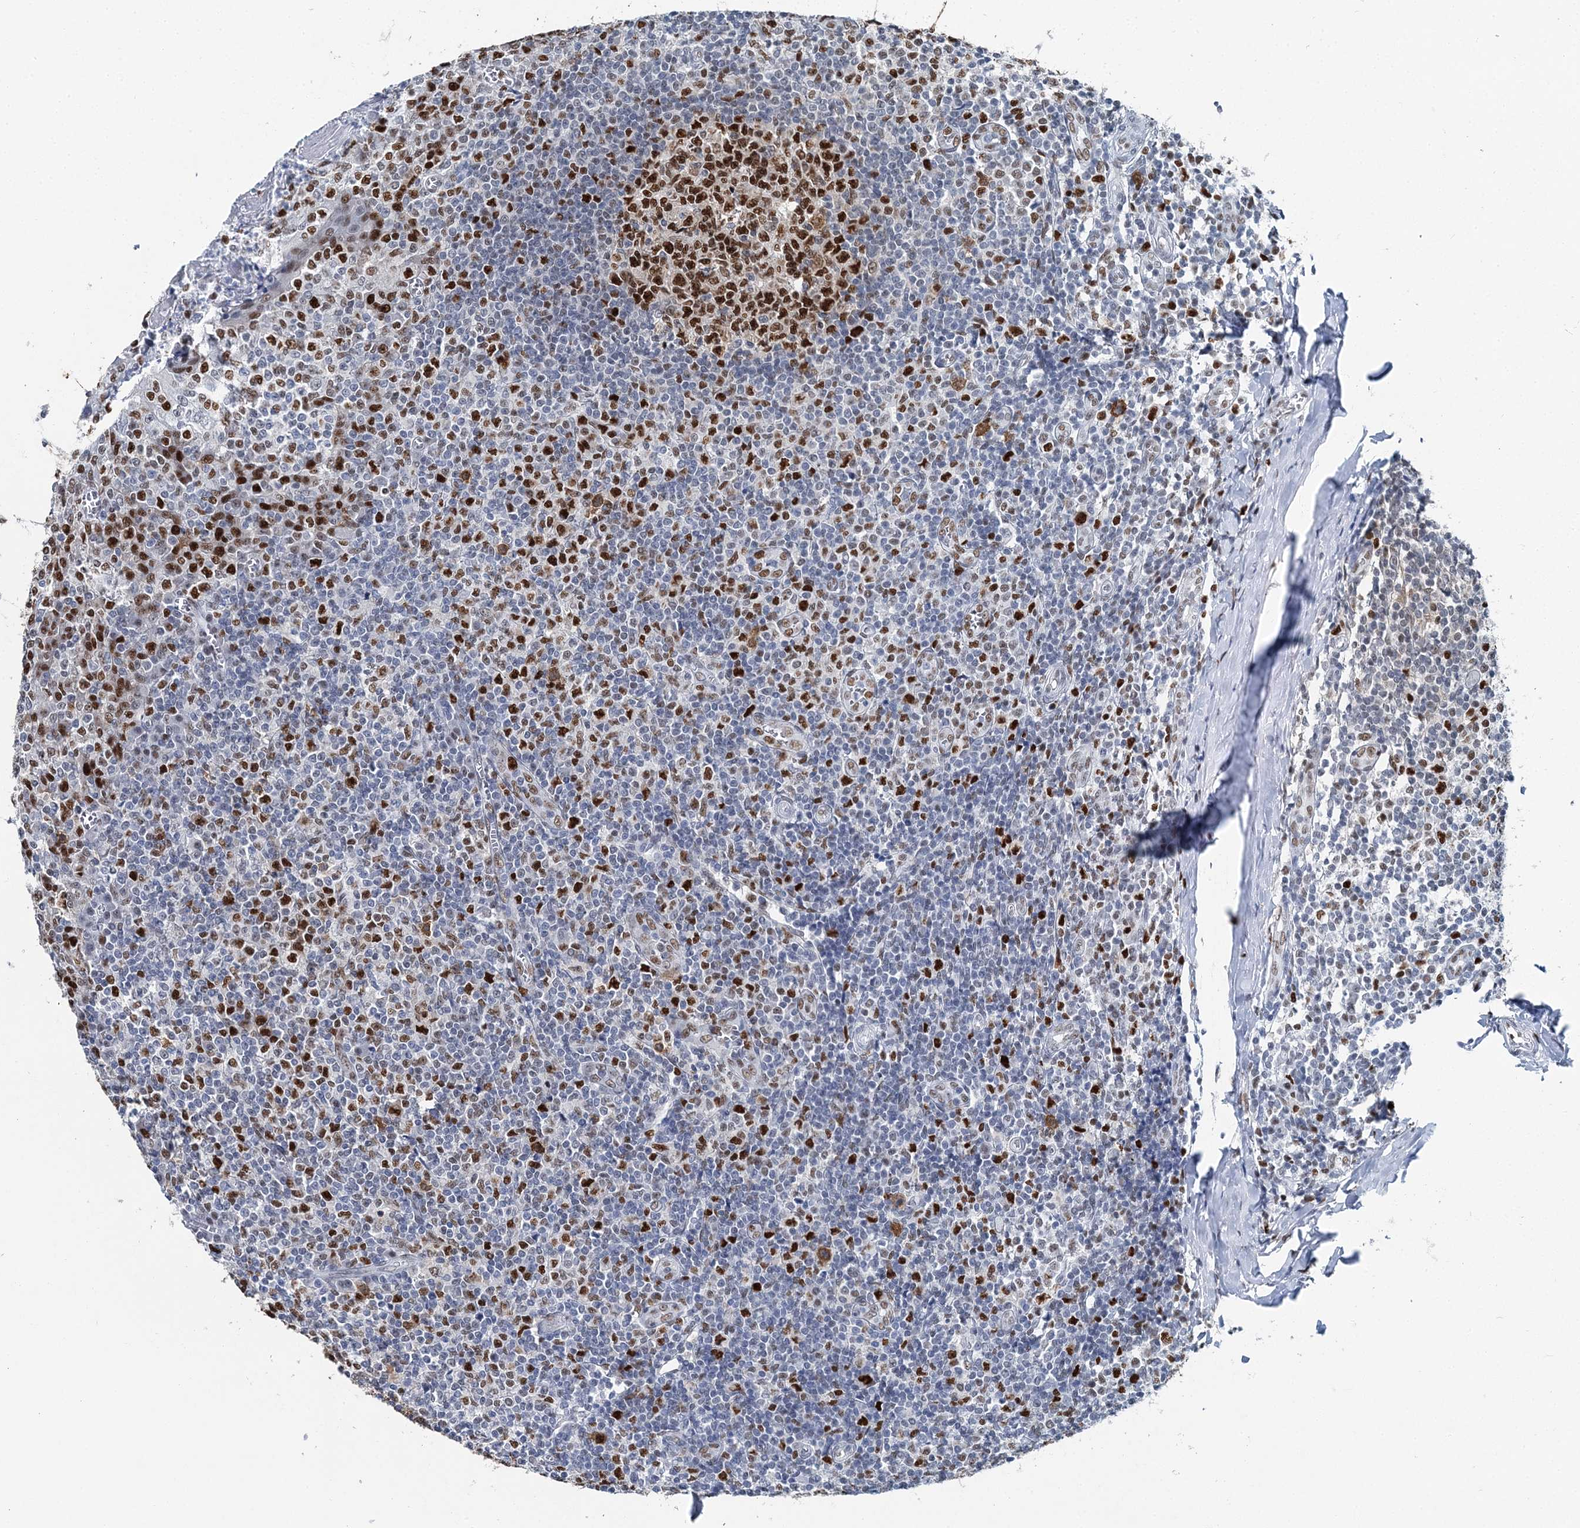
{"staining": {"intensity": "strong", "quantity": ">75%", "location": "nuclear"}, "tissue": "tonsil", "cell_type": "Germinal center cells", "image_type": "normal", "snomed": [{"axis": "morphology", "description": "Normal tissue, NOS"}, {"axis": "topography", "description": "Tonsil"}], "caption": "The photomicrograph displays staining of normal tonsil, revealing strong nuclear protein staining (brown color) within germinal center cells.", "gene": "HAT1", "patient": {"sex": "female", "age": 19}}